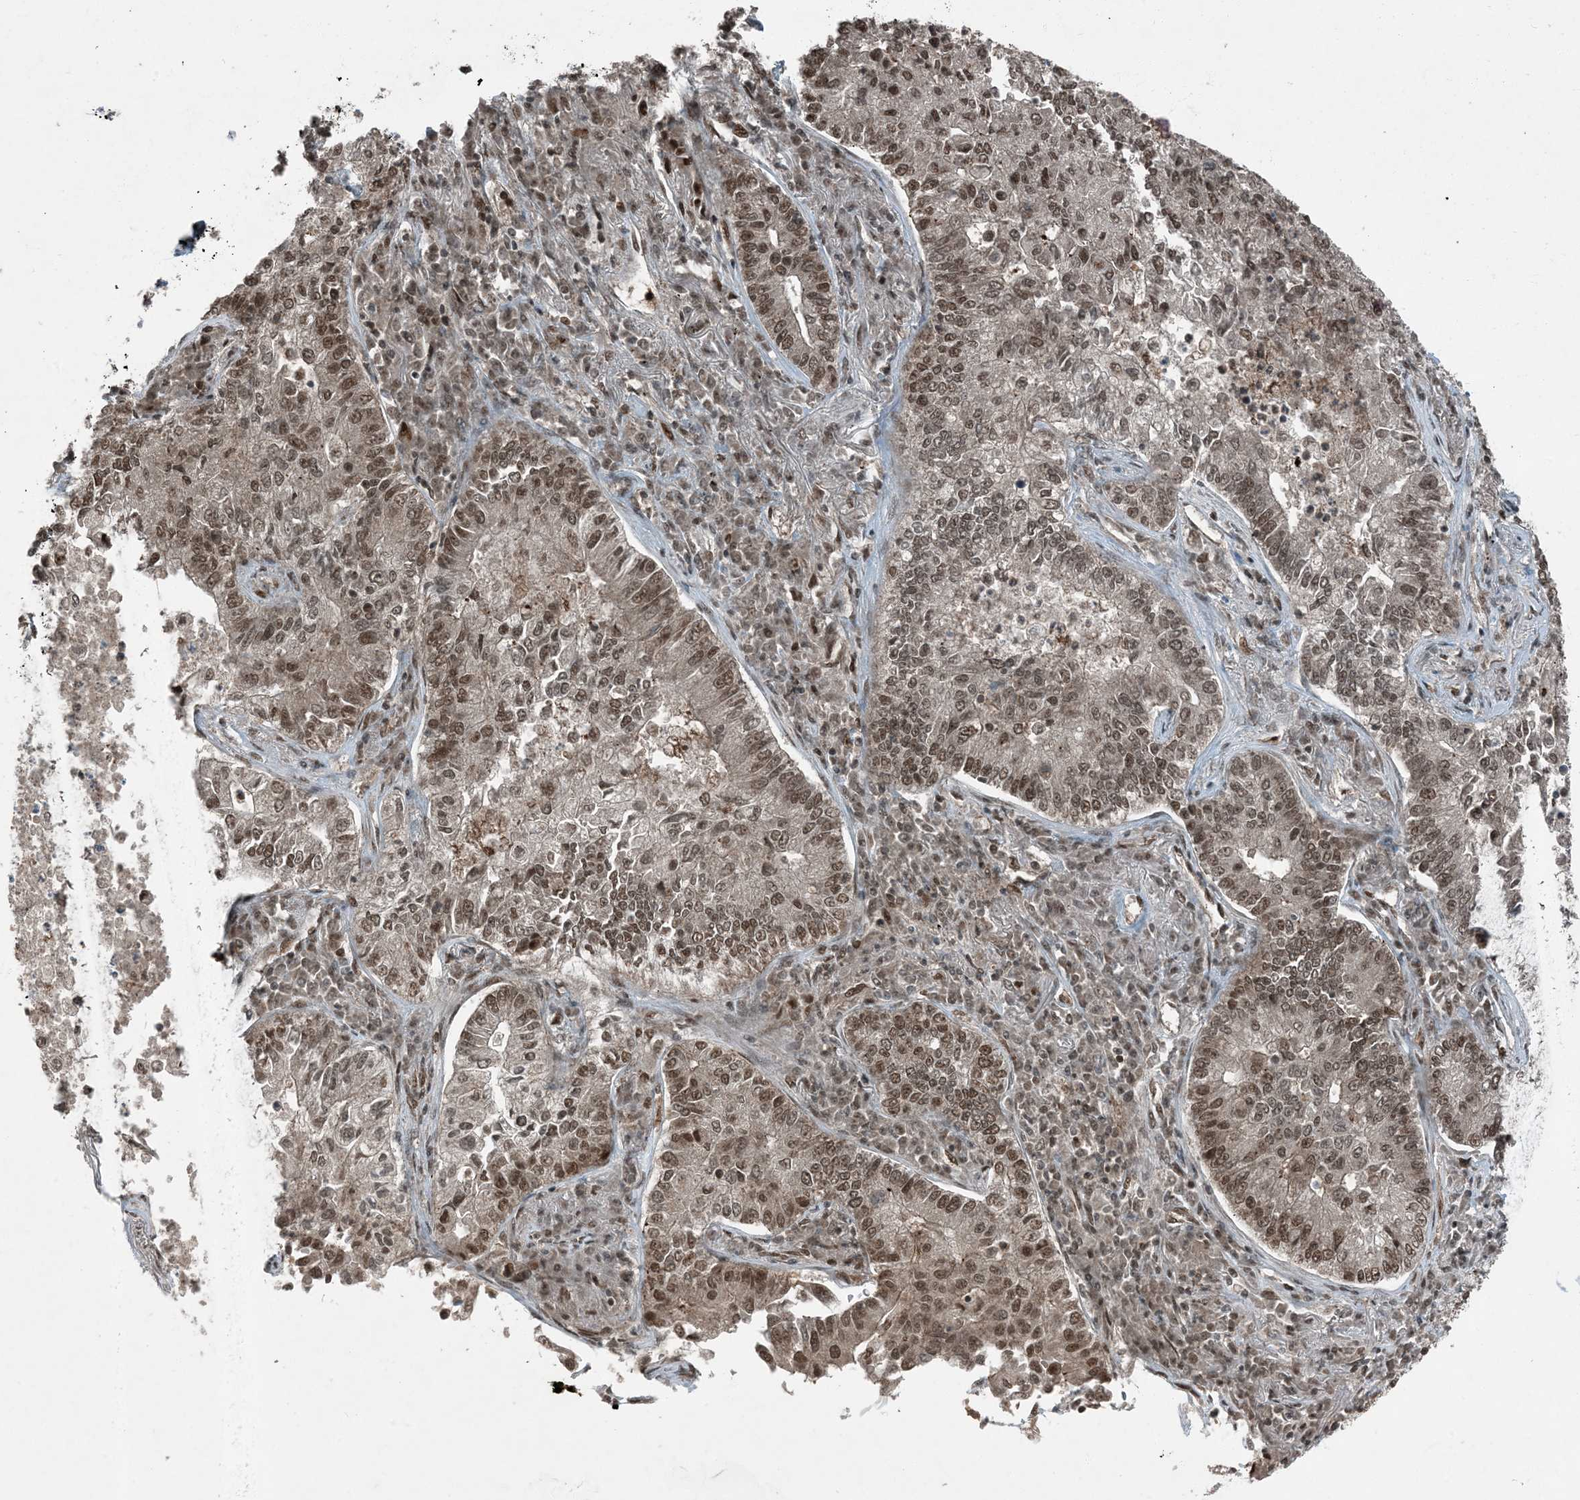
{"staining": {"intensity": "moderate", "quantity": ">75%", "location": "nuclear"}, "tissue": "lung cancer", "cell_type": "Tumor cells", "image_type": "cancer", "snomed": [{"axis": "morphology", "description": "Adenocarcinoma, NOS"}, {"axis": "topography", "description": "Lung"}], "caption": "Brown immunohistochemical staining in human lung cancer (adenocarcinoma) shows moderate nuclear positivity in about >75% of tumor cells. The staining is performed using DAB brown chromogen to label protein expression. The nuclei are counter-stained blue using hematoxylin.", "gene": "TRAPPC12", "patient": {"sex": "male", "age": 49}}